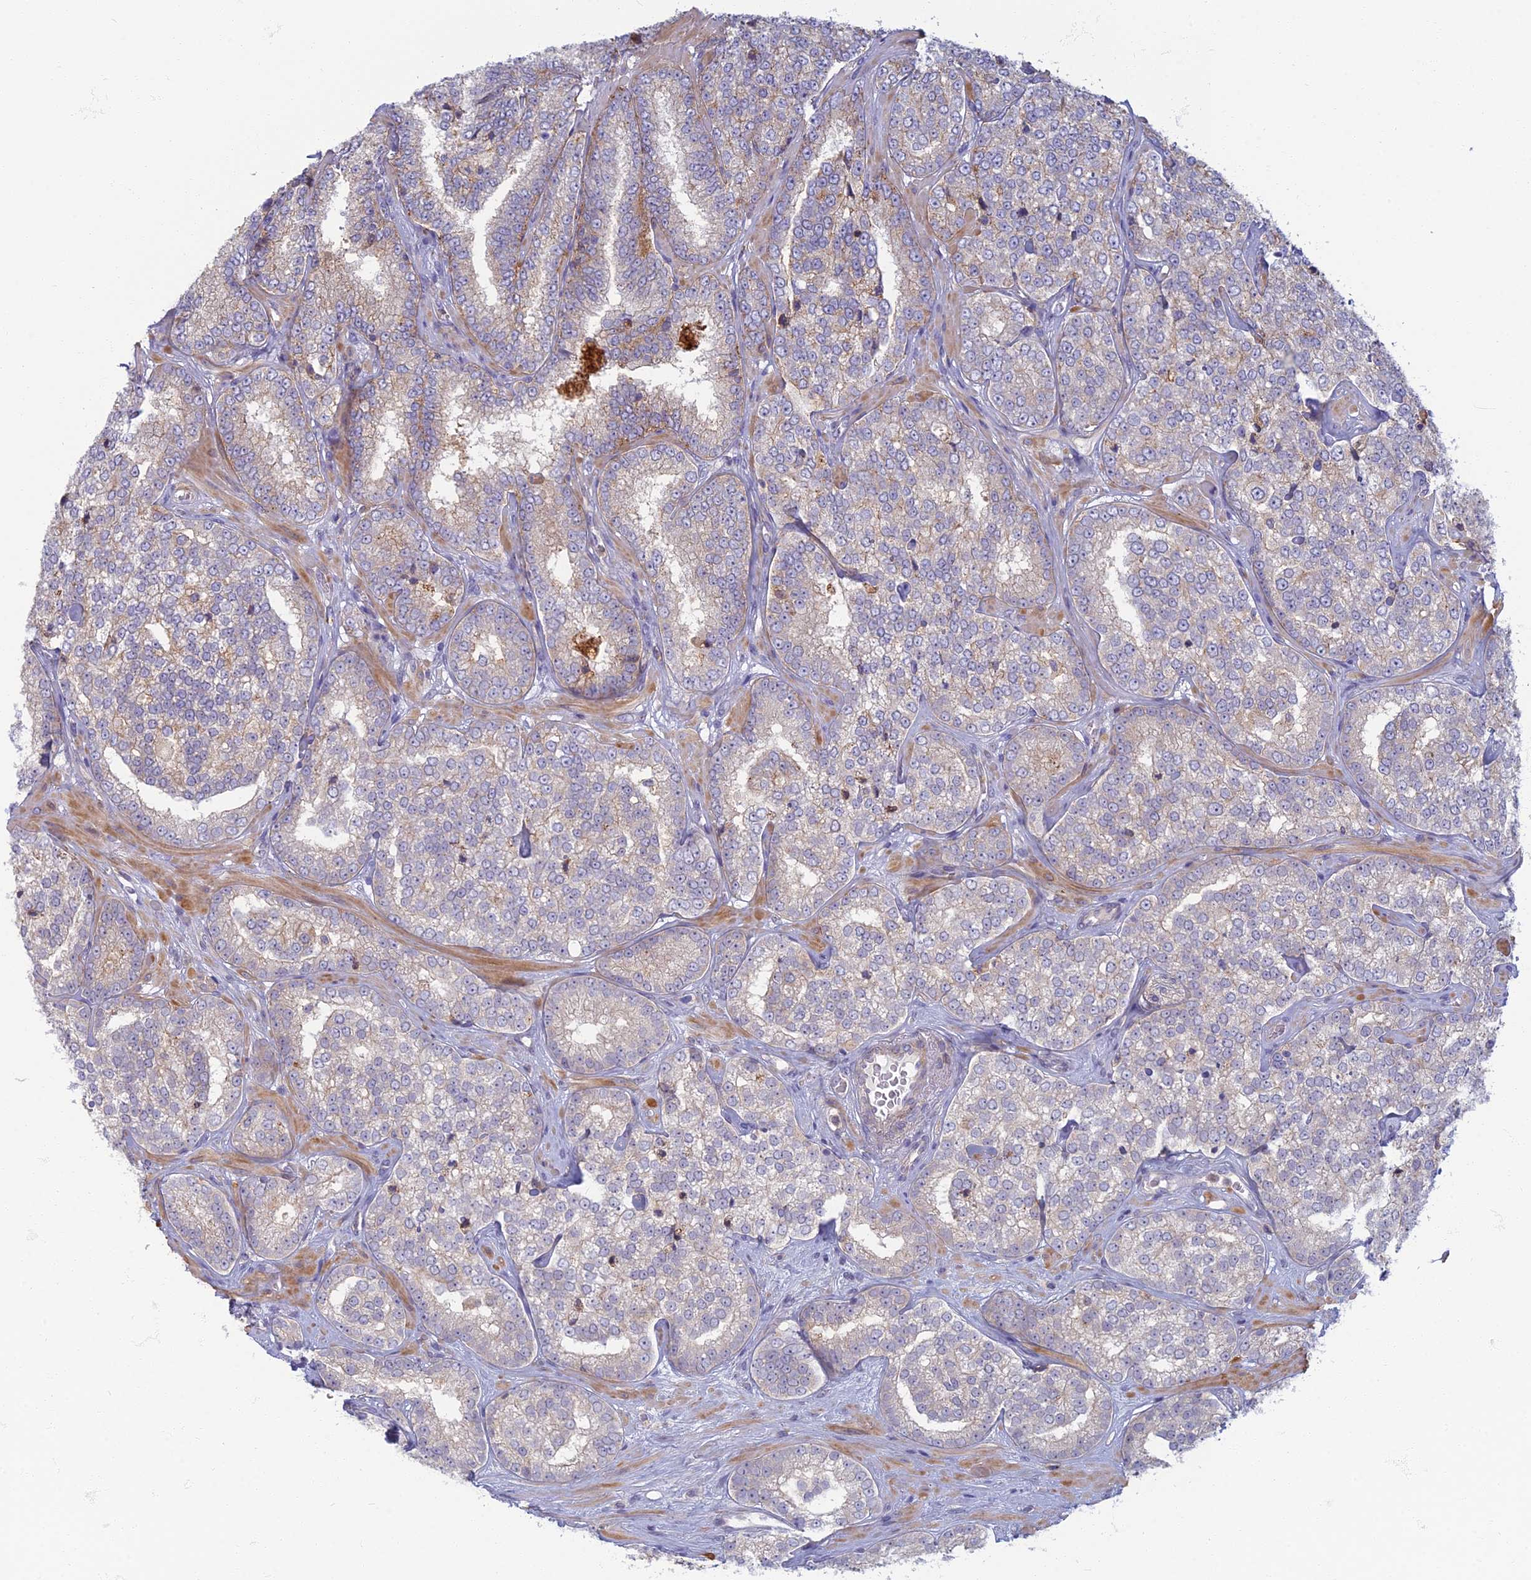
{"staining": {"intensity": "weak", "quantity": "25%-75%", "location": "cytoplasmic/membranous"}, "tissue": "prostate cancer", "cell_type": "Tumor cells", "image_type": "cancer", "snomed": [{"axis": "morphology", "description": "Normal tissue, NOS"}, {"axis": "morphology", "description": "Adenocarcinoma, High grade"}, {"axis": "topography", "description": "Prostate"}], "caption": "Protein expression analysis of prostate cancer demonstrates weak cytoplasmic/membranous positivity in about 25%-75% of tumor cells.", "gene": "CHMP4B", "patient": {"sex": "male", "age": 83}}